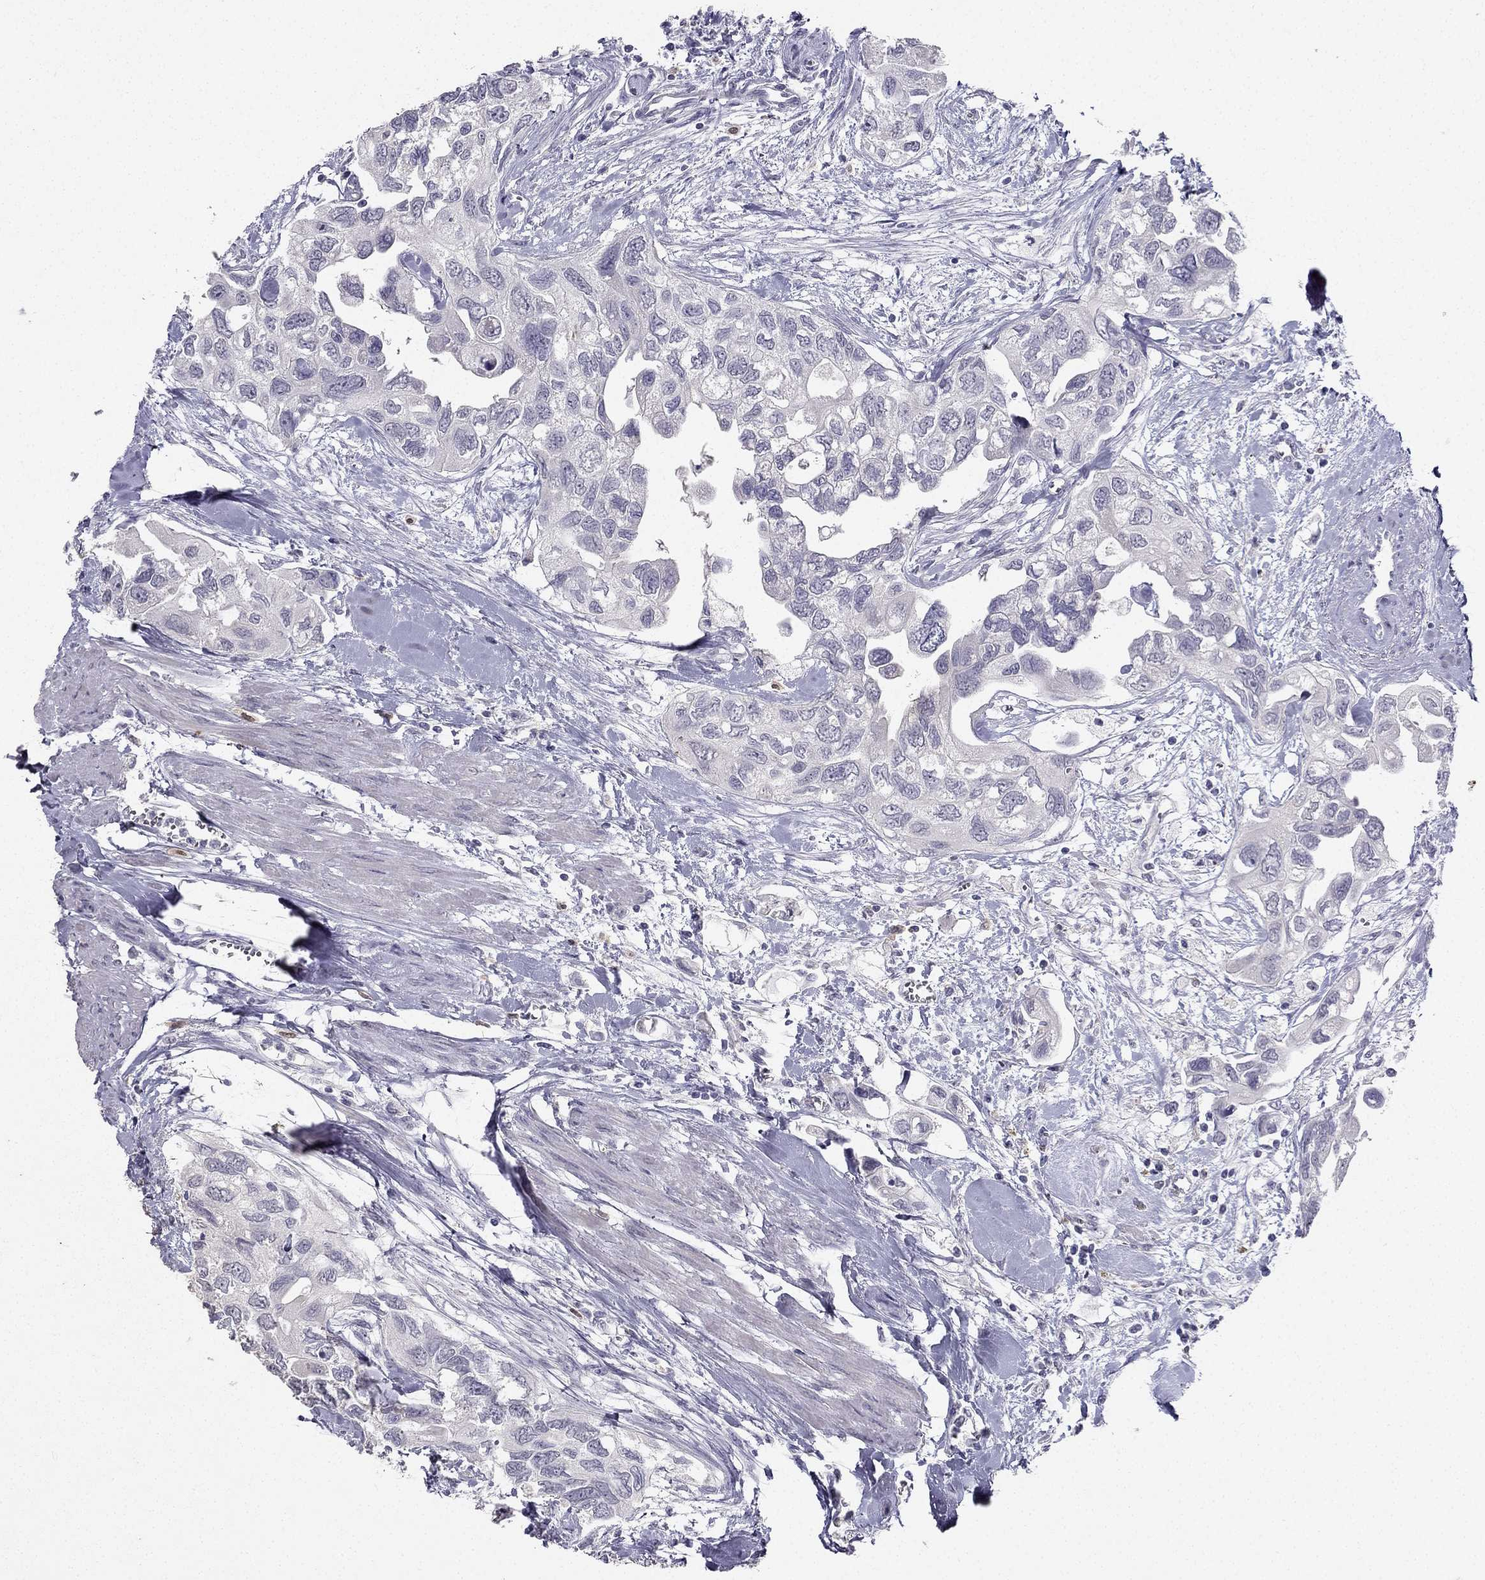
{"staining": {"intensity": "negative", "quantity": "none", "location": "none"}, "tissue": "urothelial cancer", "cell_type": "Tumor cells", "image_type": "cancer", "snomed": [{"axis": "morphology", "description": "Urothelial carcinoma, High grade"}, {"axis": "topography", "description": "Urinary bladder"}], "caption": "Immunohistochemistry of human high-grade urothelial carcinoma reveals no staining in tumor cells.", "gene": "CALB2", "patient": {"sex": "male", "age": 59}}